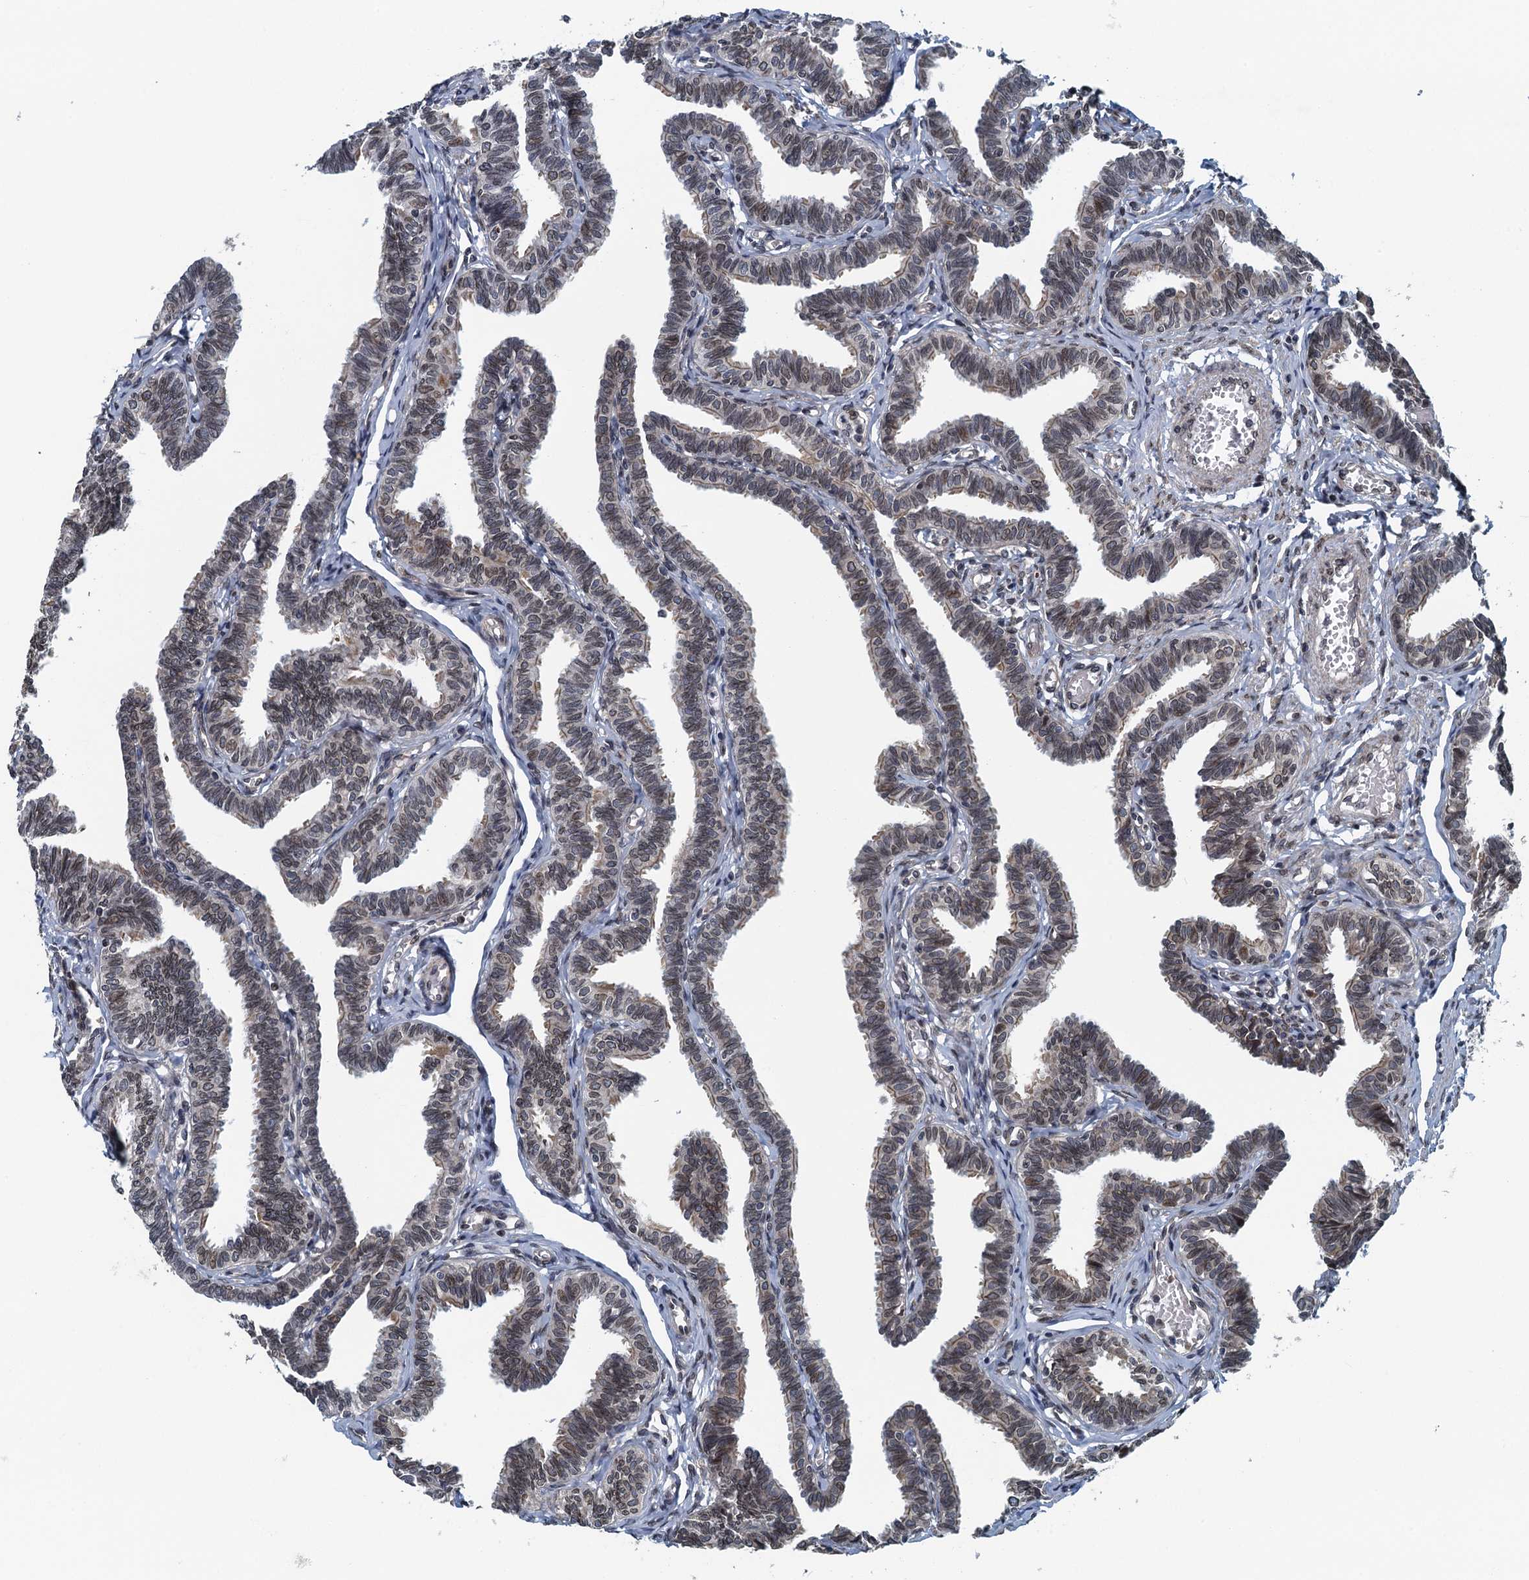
{"staining": {"intensity": "weak", "quantity": ">75%", "location": "cytoplasmic/membranous,nuclear"}, "tissue": "fallopian tube", "cell_type": "Glandular cells", "image_type": "normal", "snomed": [{"axis": "morphology", "description": "Normal tissue, NOS"}, {"axis": "topography", "description": "Fallopian tube"}, {"axis": "topography", "description": "Ovary"}], "caption": "Immunohistochemical staining of unremarkable fallopian tube displays low levels of weak cytoplasmic/membranous,nuclear expression in approximately >75% of glandular cells.", "gene": "CCDC34", "patient": {"sex": "female", "age": 23}}